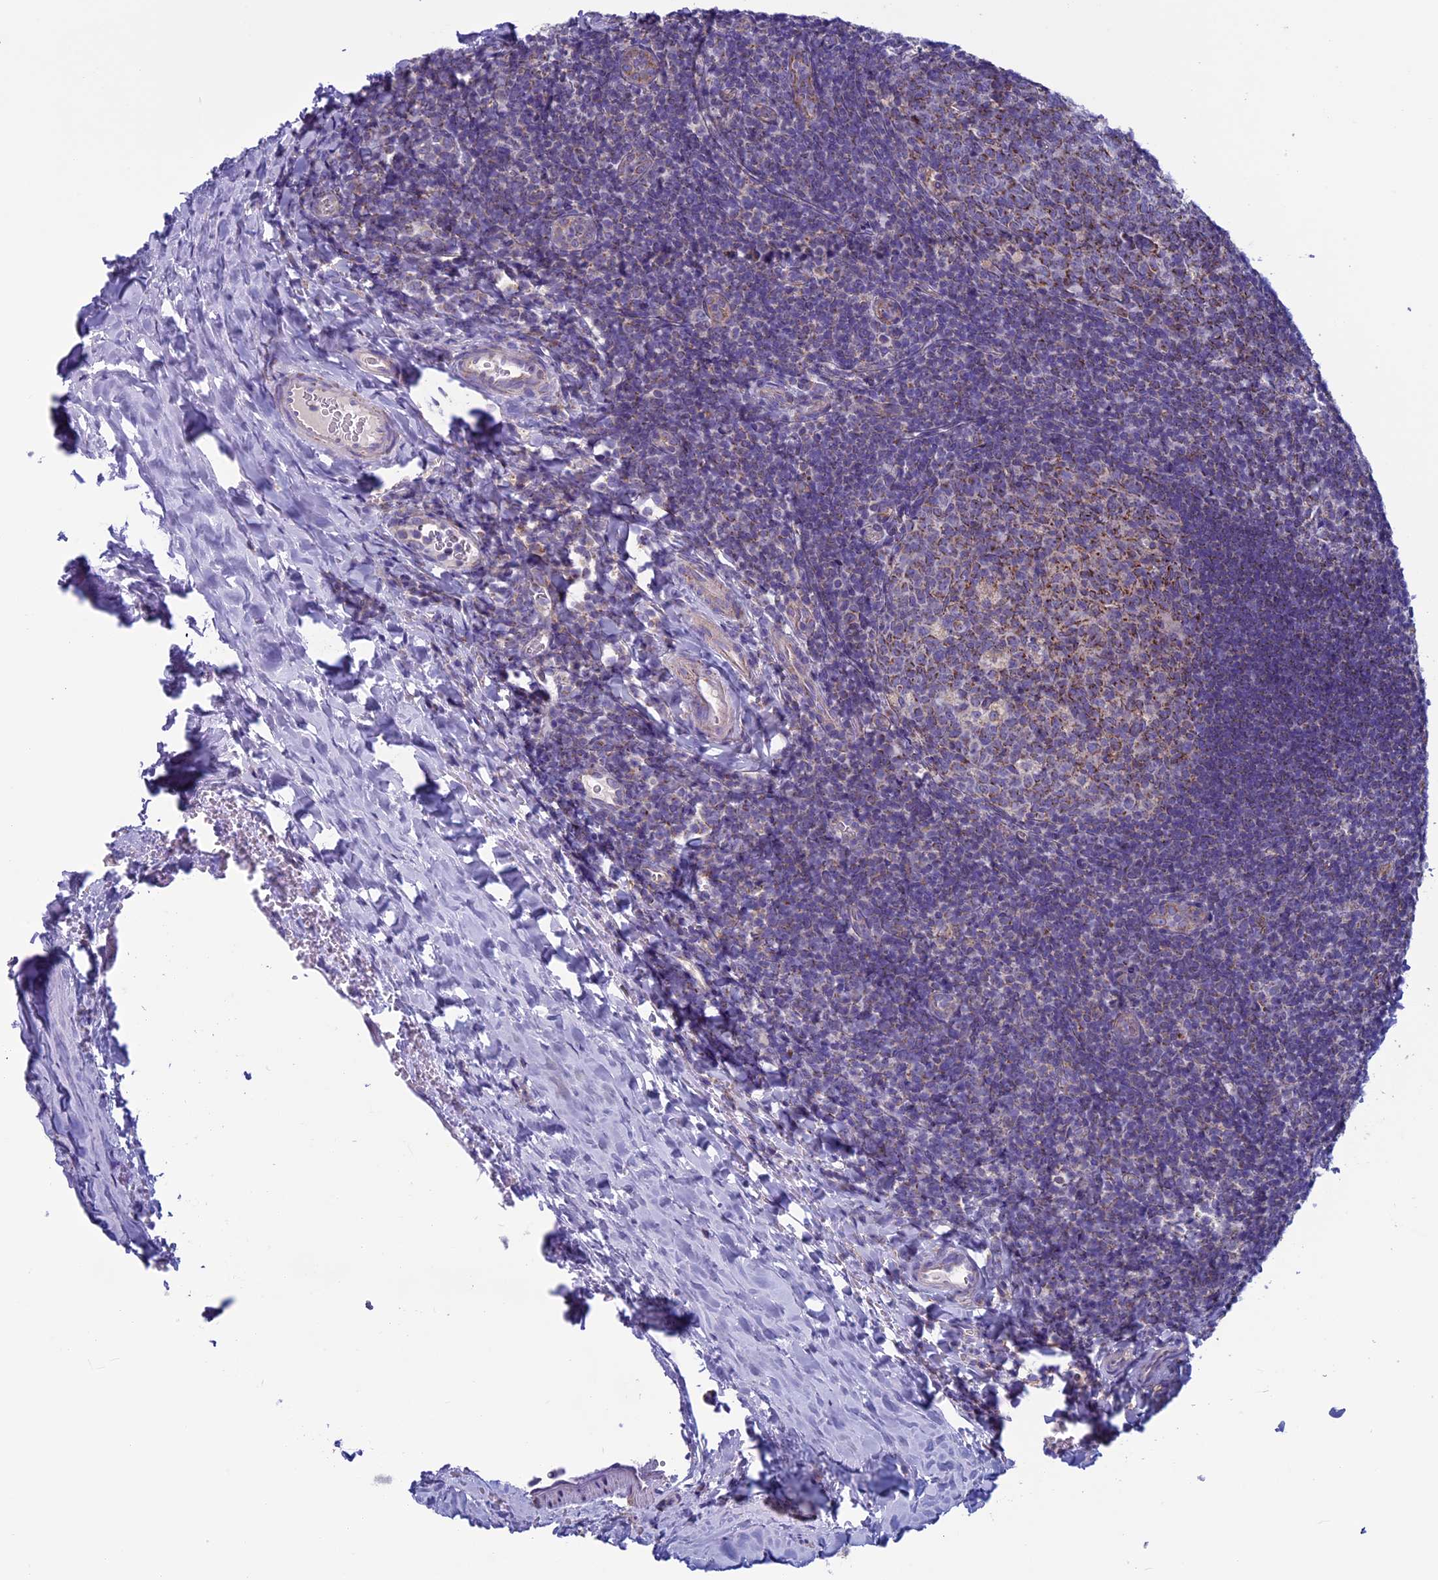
{"staining": {"intensity": "strong", "quantity": "25%-75%", "location": "cytoplasmic/membranous"}, "tissue": "tonsil", "cell_type": "Germinal center cells", "image_type": "normal", "snomed": [{"axis": "morphology", "description": "Normal tissue, NOS"}, {"axis": "topography", "description": "Tonsil"}], "caption": "Protein staining displays strong cytoplasmic/membranous positivity in approximately 25%-75% of germinal center cells in normal tonsil.", "gene": "MFSD12", "patient": {"sex": "male", "age": 17}}